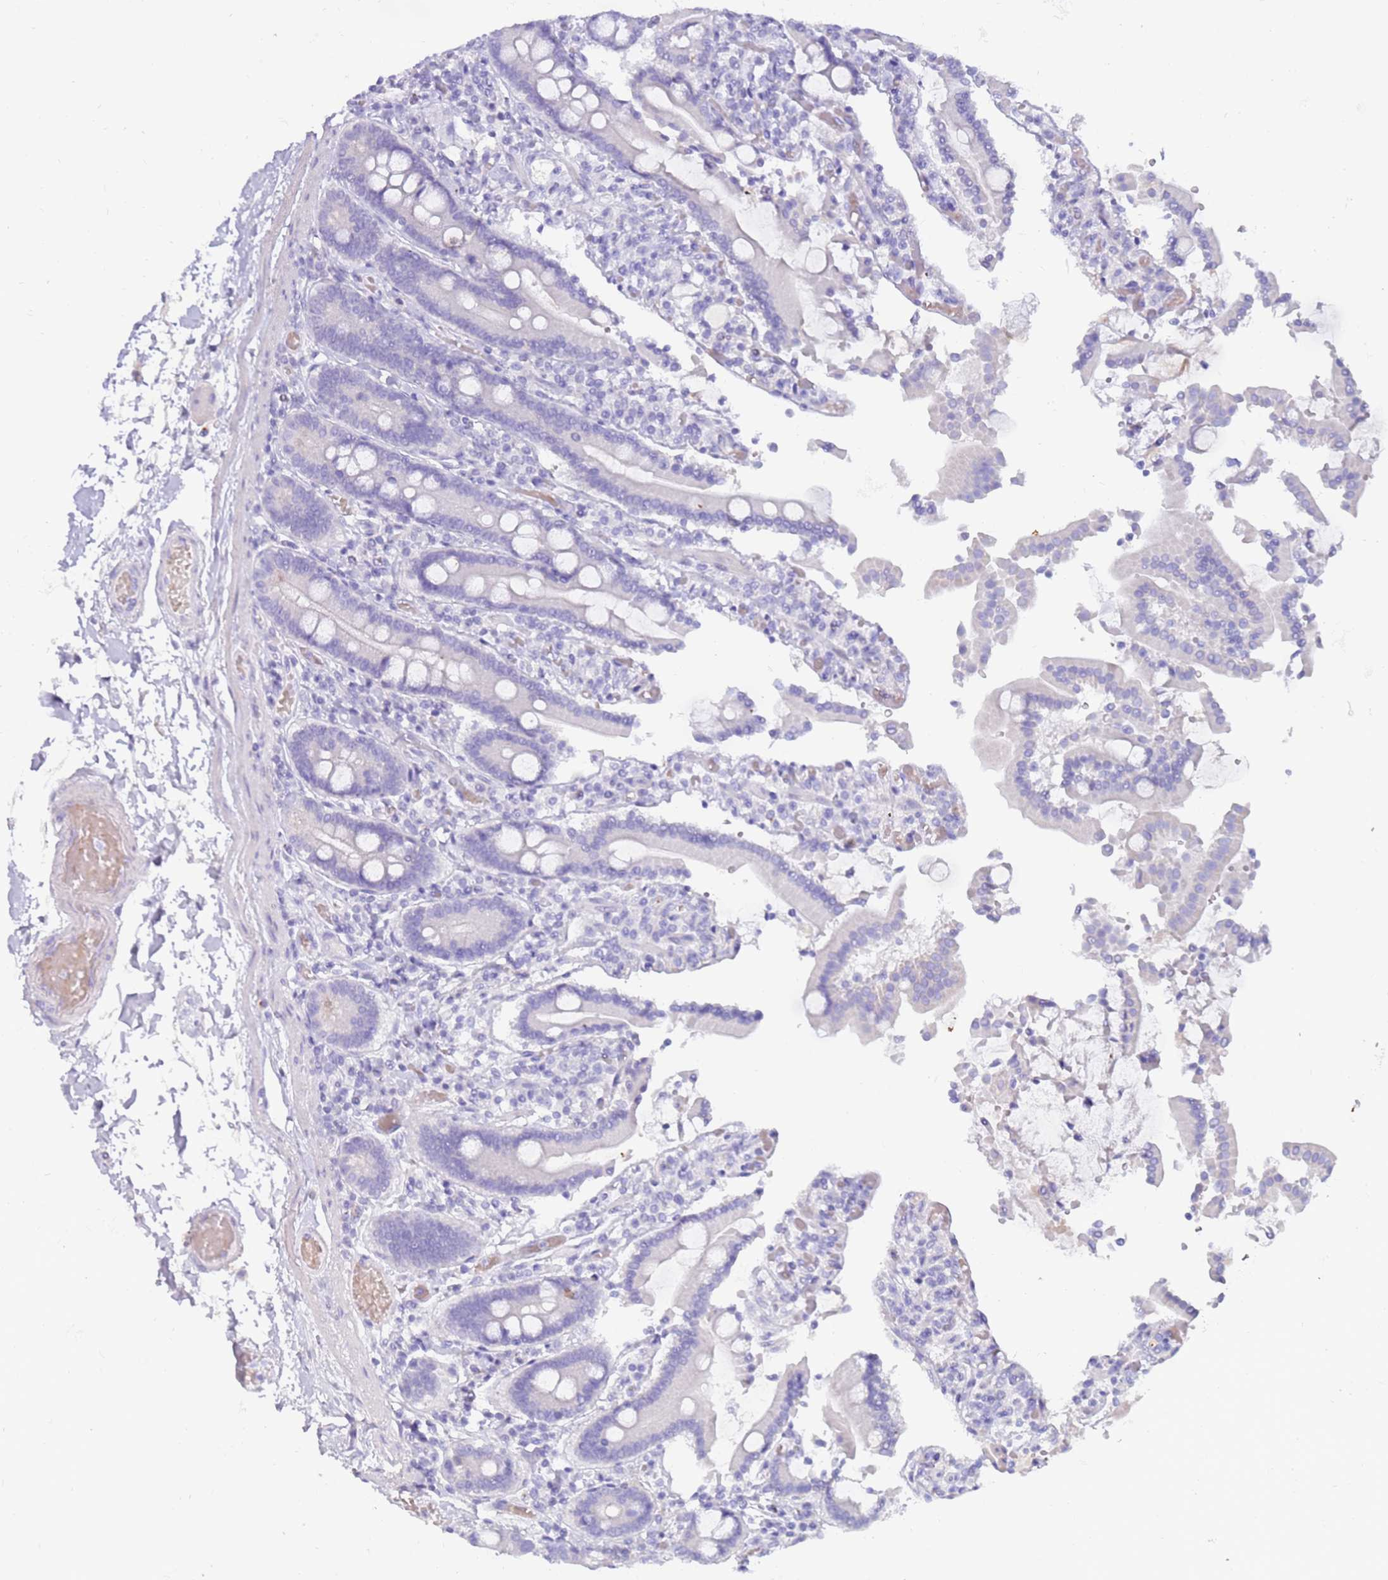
{"staining": {"intensity": "negative", "quantity": "none", "location": "none"}, "tissue": "duodenum", "cell_type": "Glandular cells", "image_type": "normal", "snomed": [{"axis": "morphology", "description": "Normal tissue, NOS"}, {"axis": "topography", "description": "Duodenum"}], "caption": "An image of human duodenum is negative for staining in glandular cells. Brightfield microscopy of immunohistochemistry (IHC) stained with DAB (3,3'-diaminobenzidine) (brown) and hematoxylin (blue), captured at high magnification.", "gene": "EVPLL", "patient": {"sex": "male", "age": 55}}